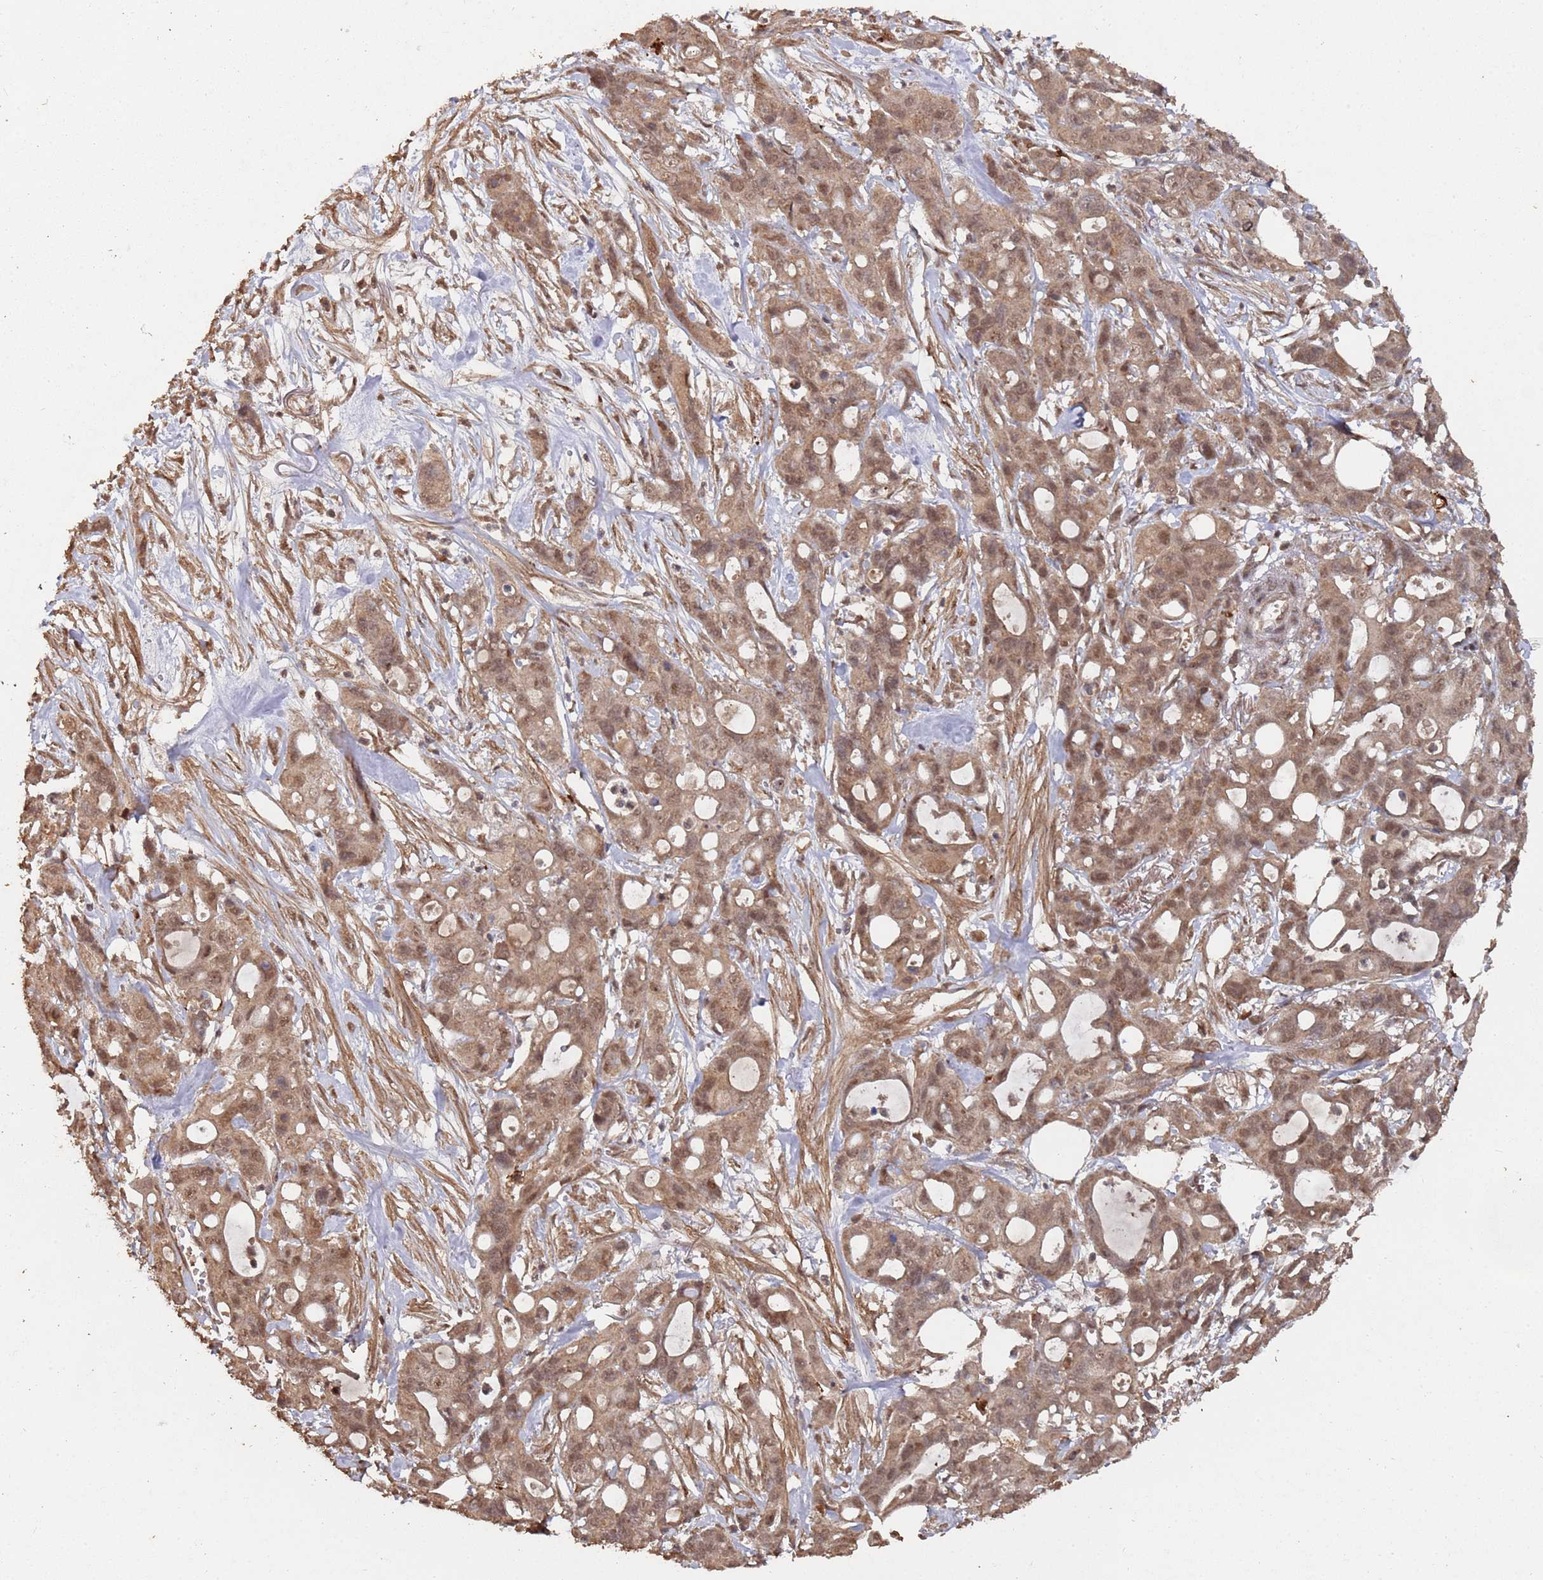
{"staining": {"intensity": "moderate", "quantity": ">75%", "location": "cytoplasmic/membranous,nuclear"}, "tissue": "ovarian cancer", "cell_type": "Tumor cells", "image_type": "cancer", "snomed": [{"axis": "morphology", "description": "Cystadenocarcinoma, mucinous, NOS"}, {"axis": "topography", "description": "Ovary"}], "caption": "Protein positivity by immunohistochemistry exhibits moderate cytoplasmic/membranous and nuclear staining in about >75% of tumor cells in mucinous cystadenocarcinoma (ovarian).", "gene": "FRAT1", "patient": {"sex": "female", "age": 70}}